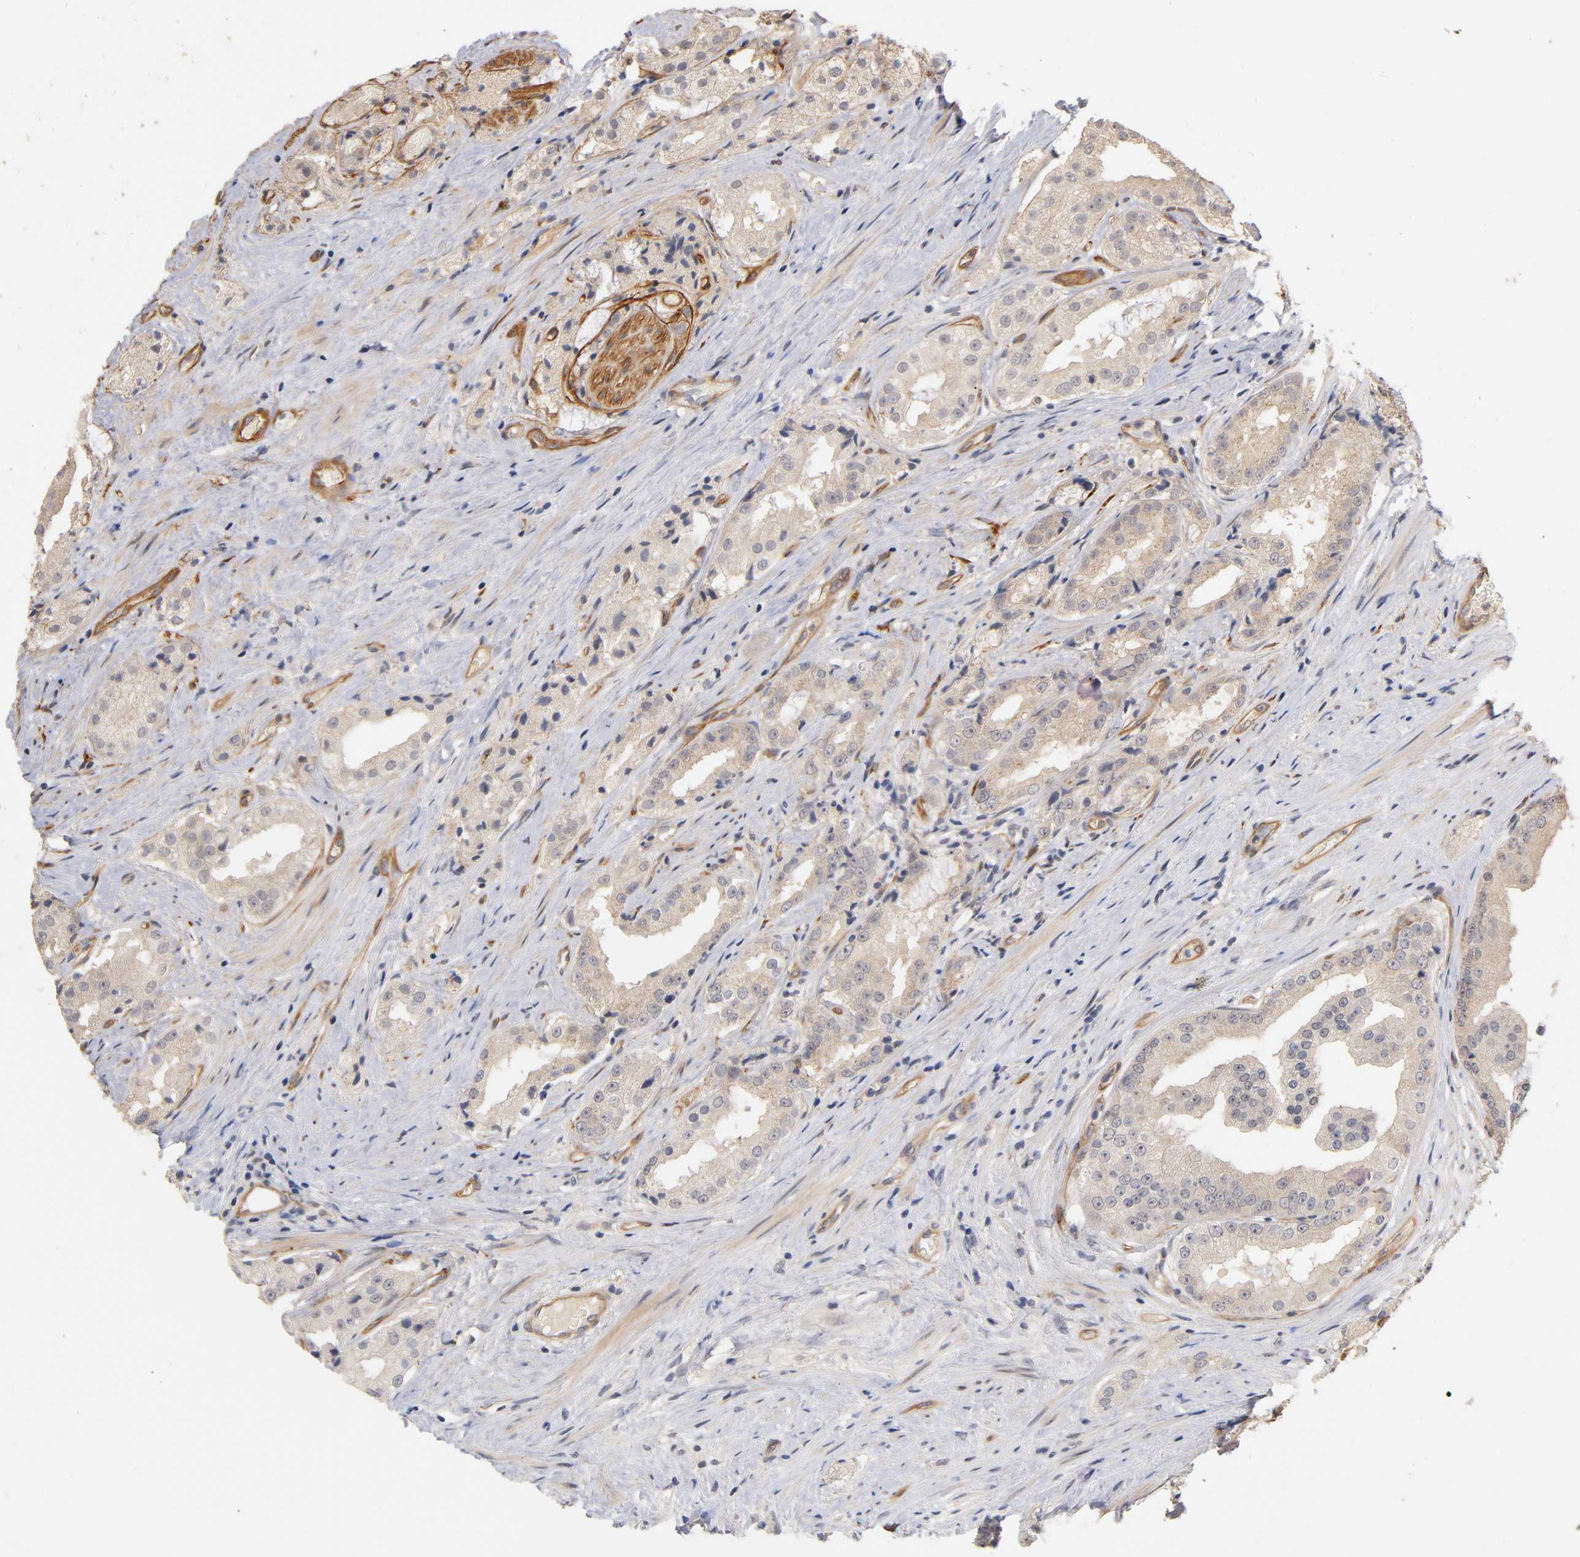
{"staining": {"intensity": "weak", "quantity": "<25%", "location": "cytoplasmic/membranous"}, "tissue": "prostate cancer", "cell_type": "Tumor cells", "image_type": "cancer", "snomed": [{"axis": "morphology", "description": "Adenocarcinoma, High grade"}, {"axis": "topography", "description": "Prostate"}], "caption": "High-grade adenocarcinoma (prostate) stained for a protein using immunohistochemistry demonstrates no expression tumor cells.", "gene": "LAMB1", "patient": {"sex": "male", "age": 73}}